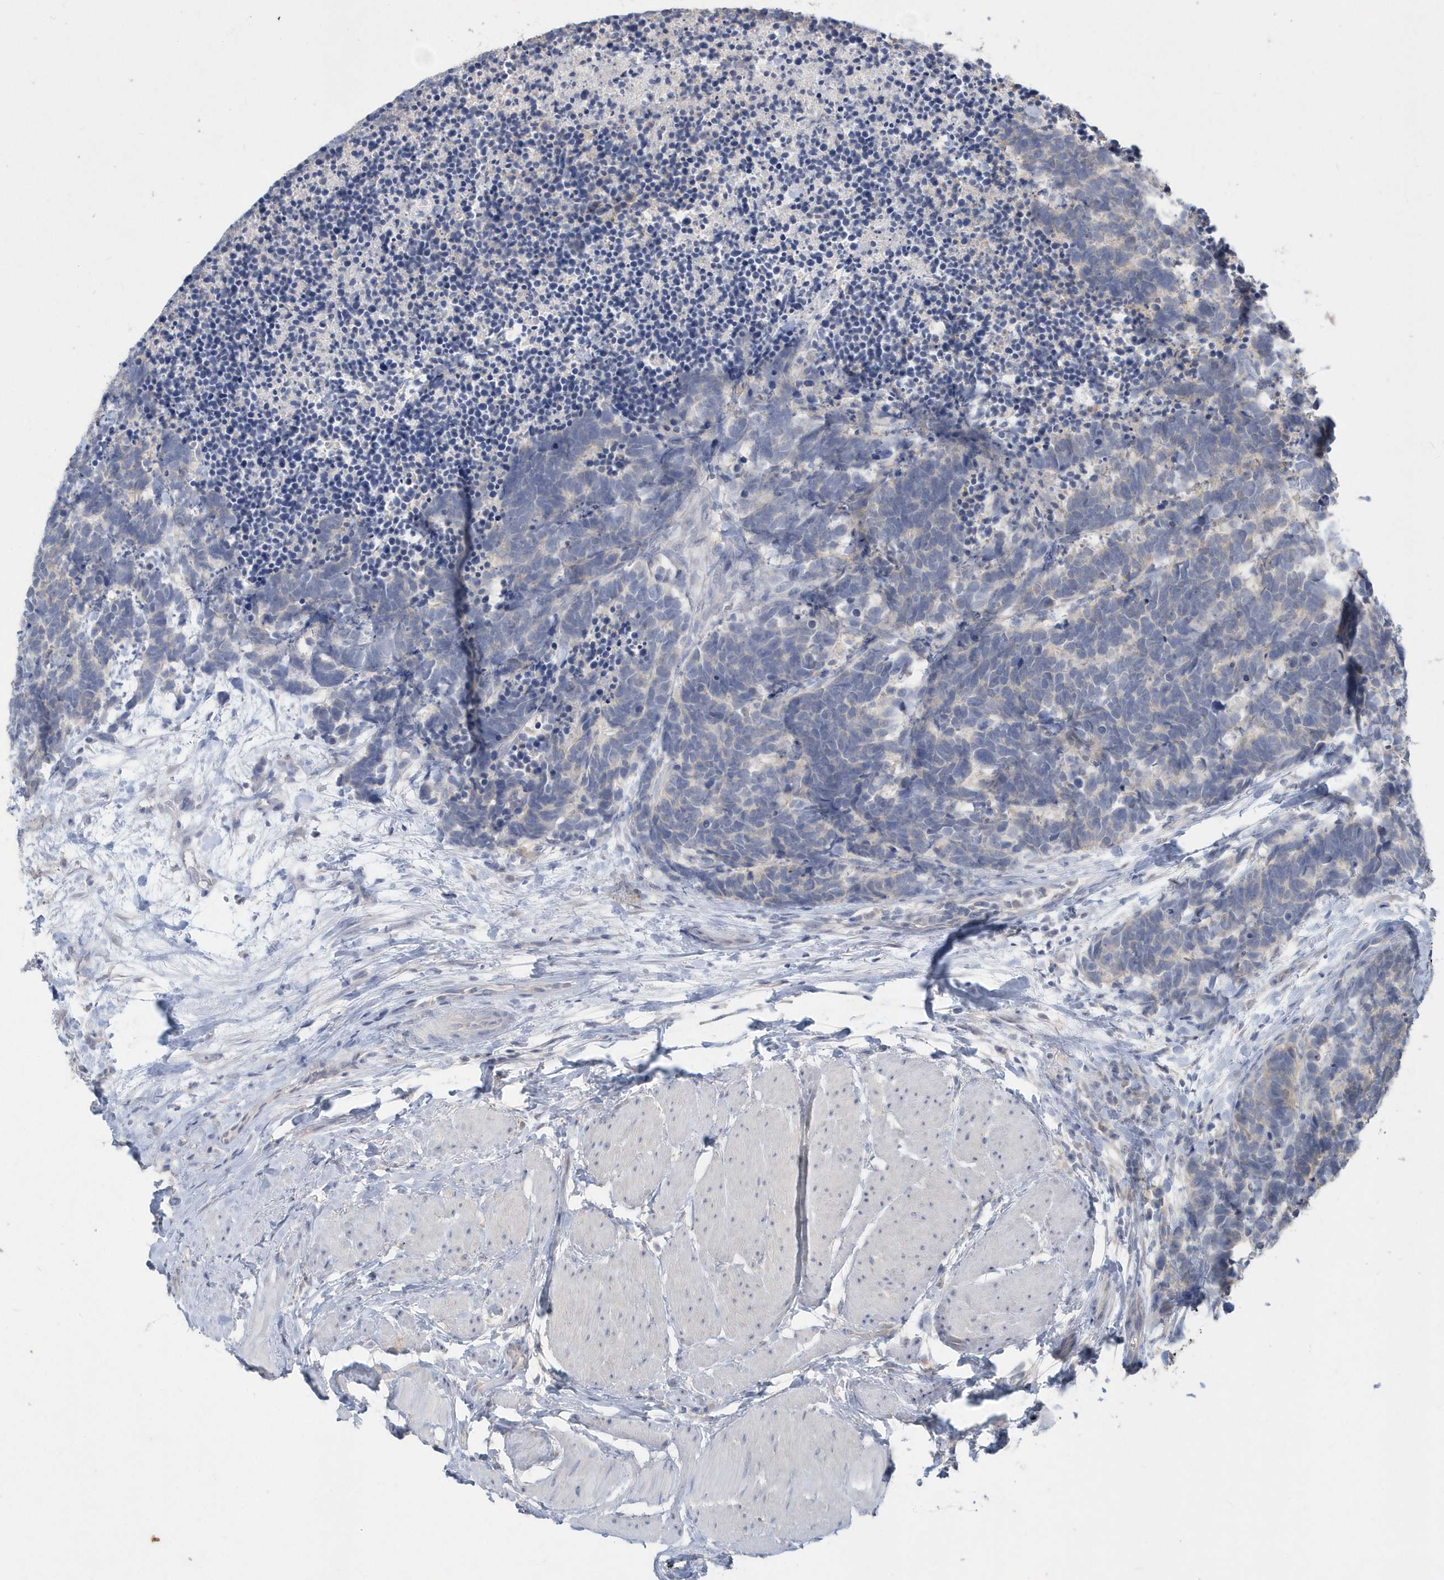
{"staining": {"intensity": "negative", "quantity": "none", "location": "none"}, "tissue": "carcinoid", "cell_type": "Tumor cells", "image_type": "cancer", "snomed": [{"axis": "morphology", "description": "Carcinoma, NOS"}, {"axis": "morphology", "description": "Carcinoid, malignant, NOS"}, {"axis": "topography", "description": "Urinary bladder"}], "caption": "The micrograph shows no significant staining in tumor cells of carcinoma. (DAB immunohistochemistry (IHC), high magnification).", "gene": "AKR7A2", "patient": {"sex": "male", "age": 57}}